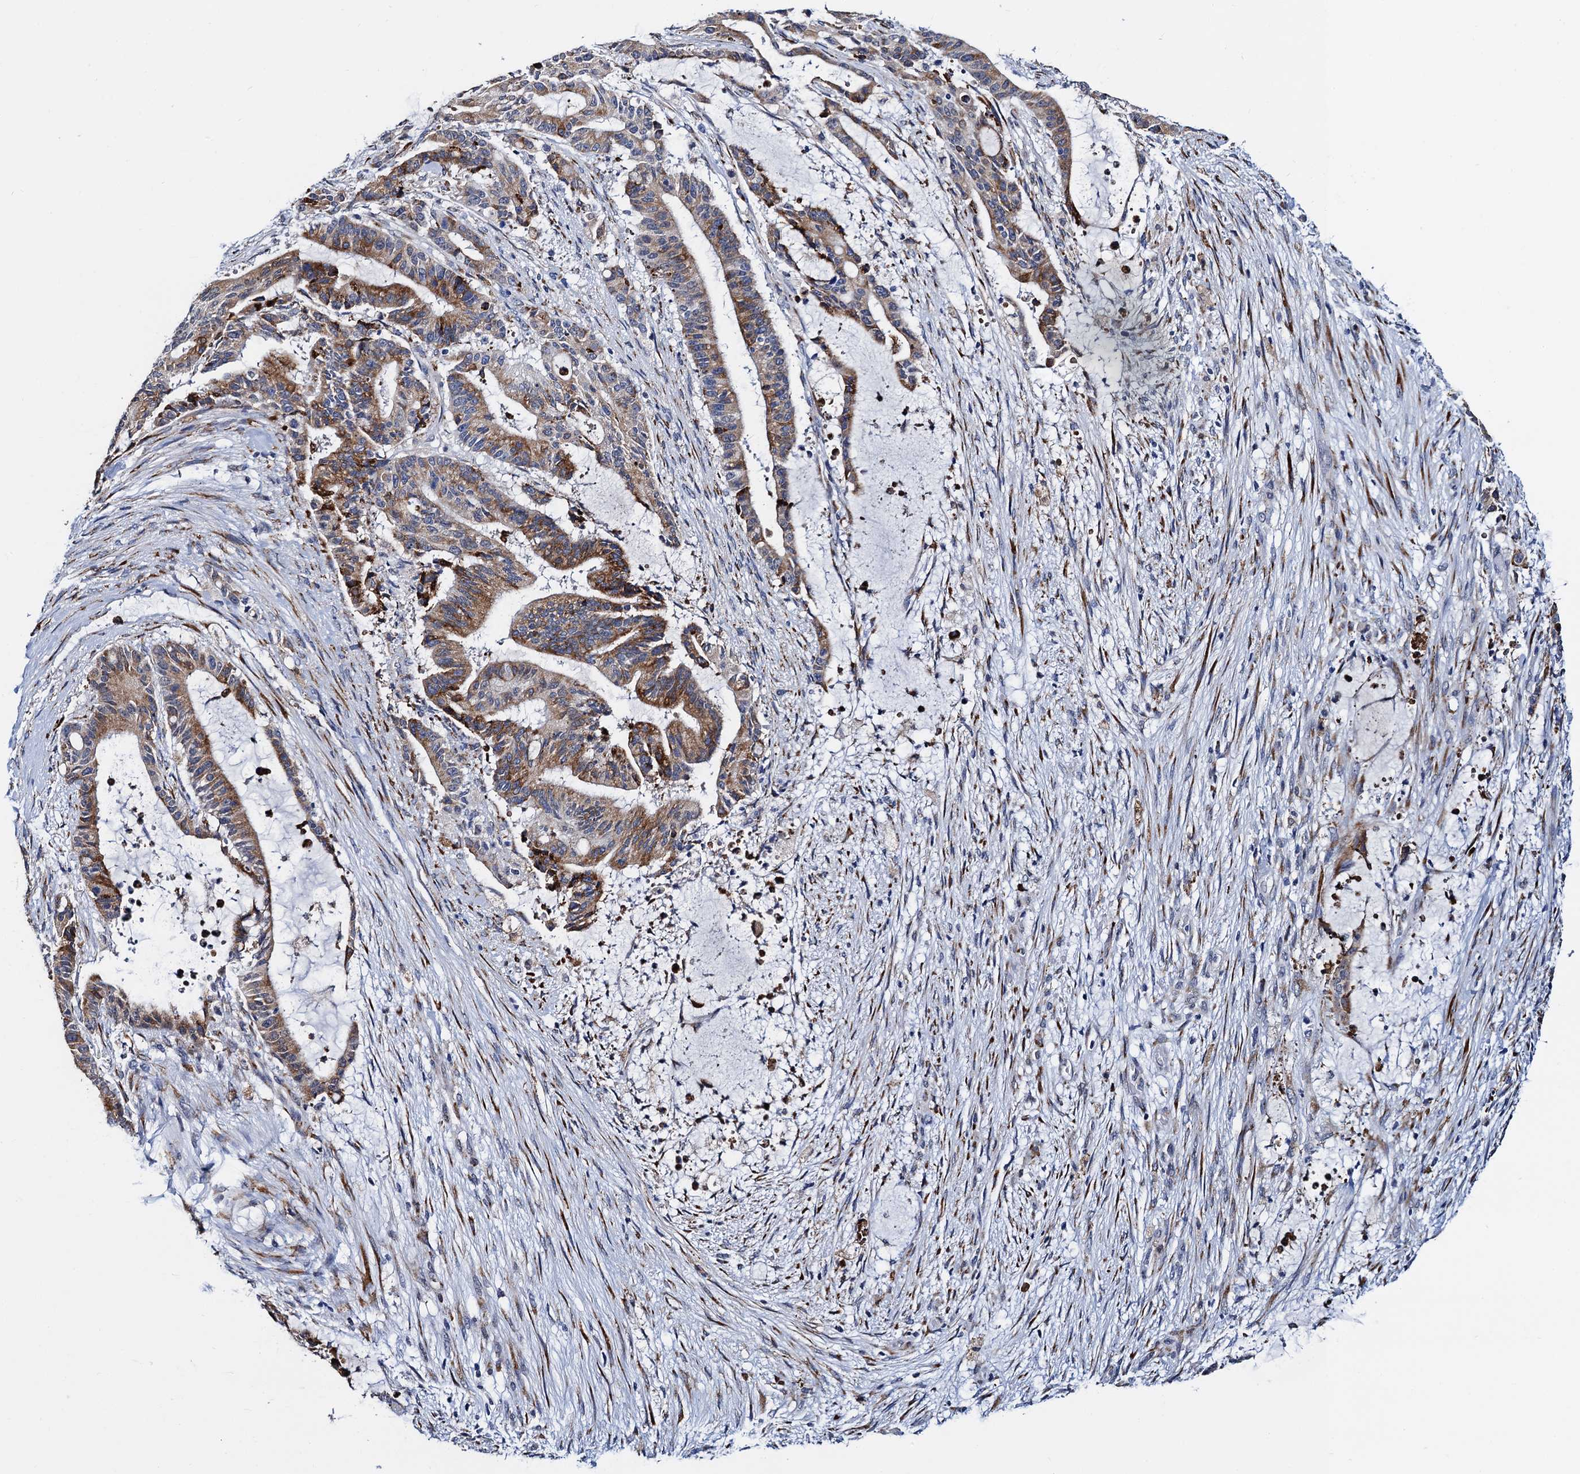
{"staining": {"intensity": "moderate", "quantity": ">75%", "location": "cytoplasmic/membranous"}, "tissue": "liver cancer", "cell_type": "Tumor cells", "image_type": "cancer", "snomed": [{"axis": "morphology", "description": "Normal tissue, NOS"}, {"axis": "morphology", "description": "Cholangiocarcinoma"}, {"axis": "topography", "description": "Liver"}, {"axis": "topography", "description": "Peripheral nerve tissue"}], "caption": "There is medium levels of moderate cytoplasmic/membranous positivity in tumor cells of liver cancer, as demonstrated by immunohistochemical staining (brown color).", "gene": "SLC7A10", "patient": {"sex": "female", "age": 73}}